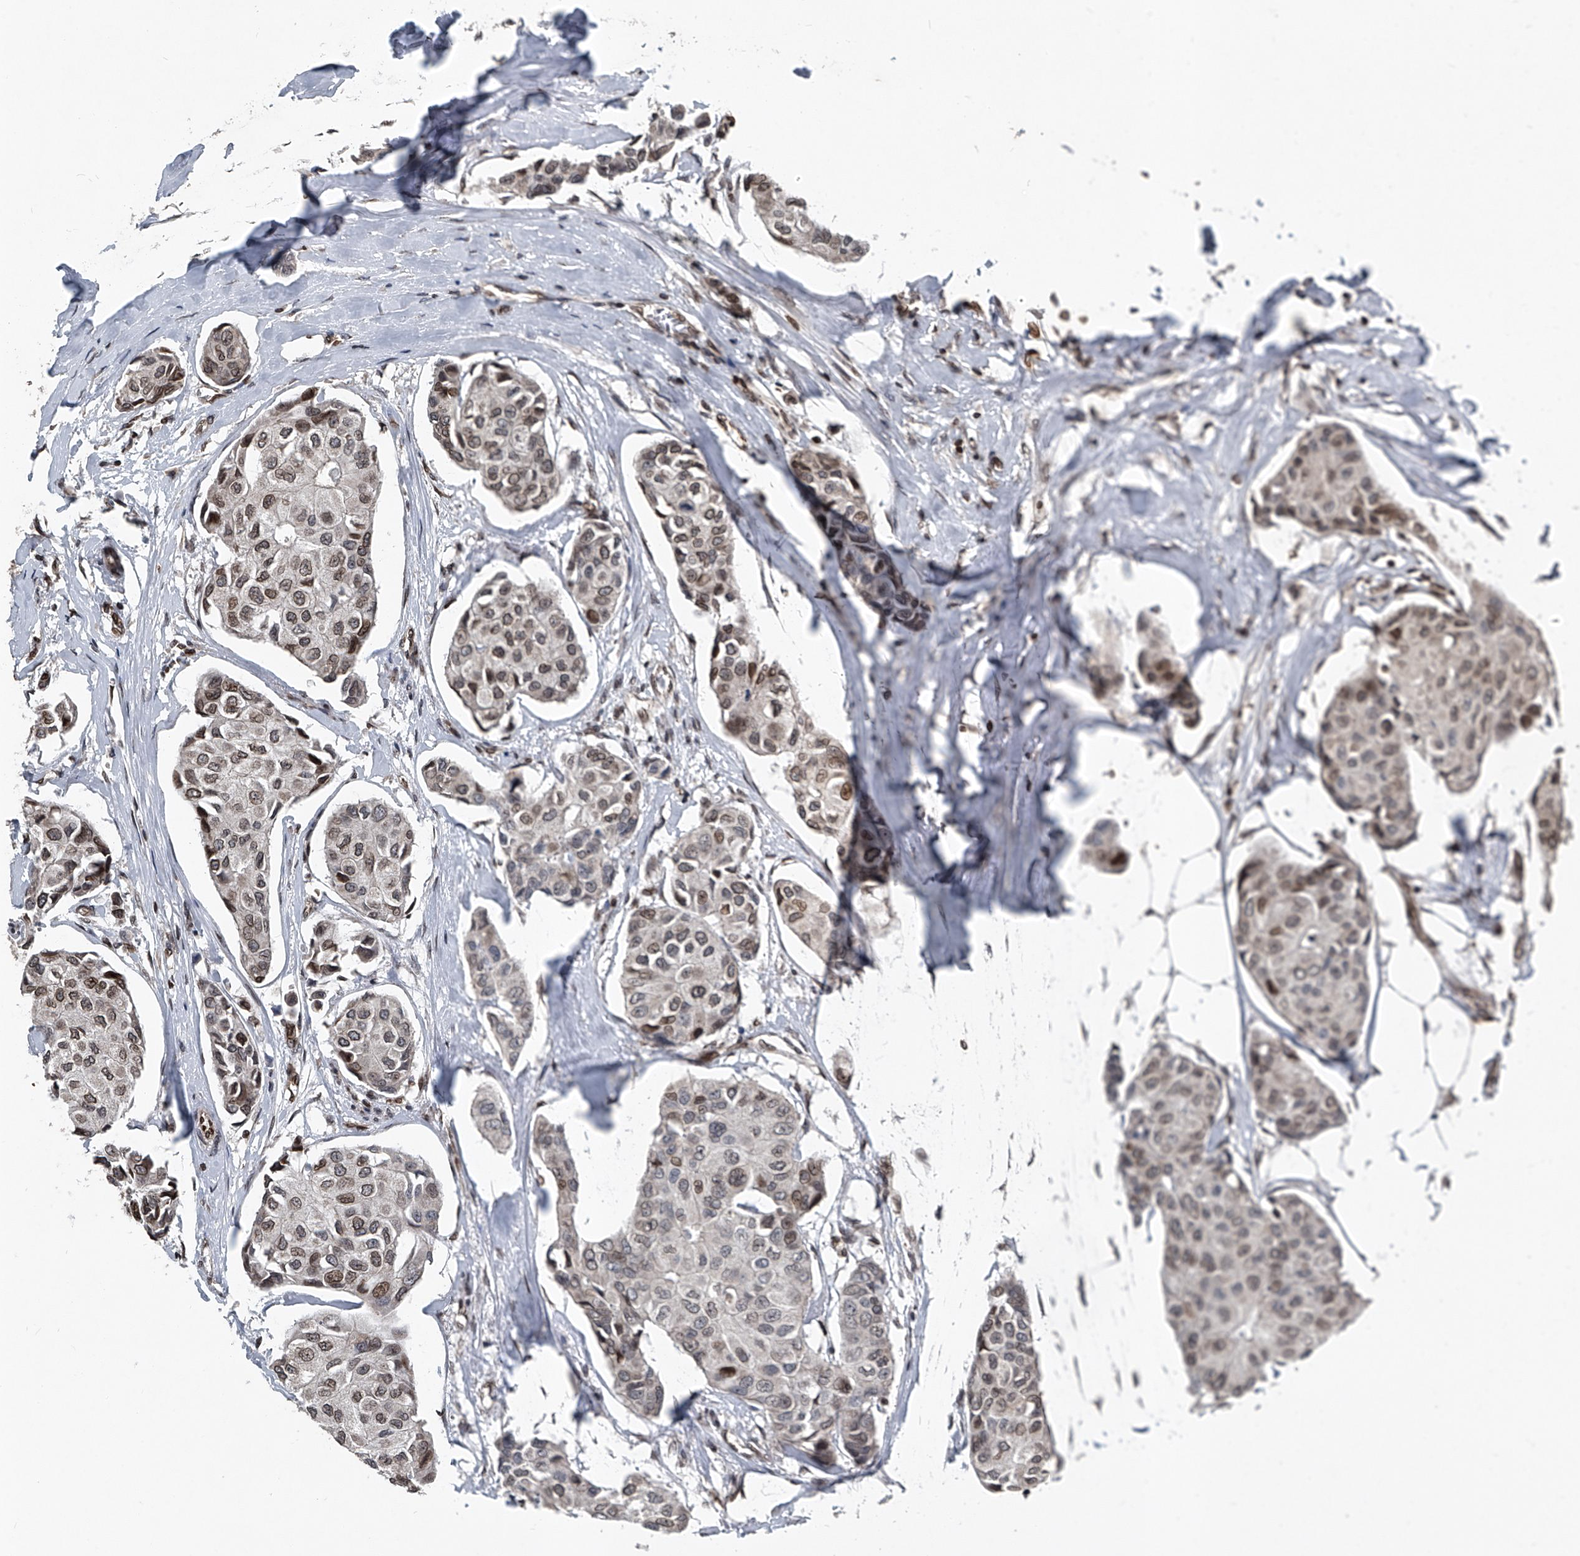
{"staining": {"intensity": "moderate", "quantity": ">75%", "location": "cytoplasmic/membranous,nuclear"}, "tissue": "breast cancer", "cell_type": "Tumor cells", "image_type": "cancer", "snomed": [{"axis": "morphology", "description": "Duct carcinoma"}, {"axis": "topography", "description": "Breast"}], "caption": "Tumor cells display moderate cytoplasmic/membranous and nuclear expression in approximately >75% of cells in breast intraductal carcinoma. The staining was performed using DAB, with brown indicating positive protein expression. Nuclei are stained blue with hematoxylin.", "gene": "PHF20", "patient": {"sex": "female", "age": 80}}